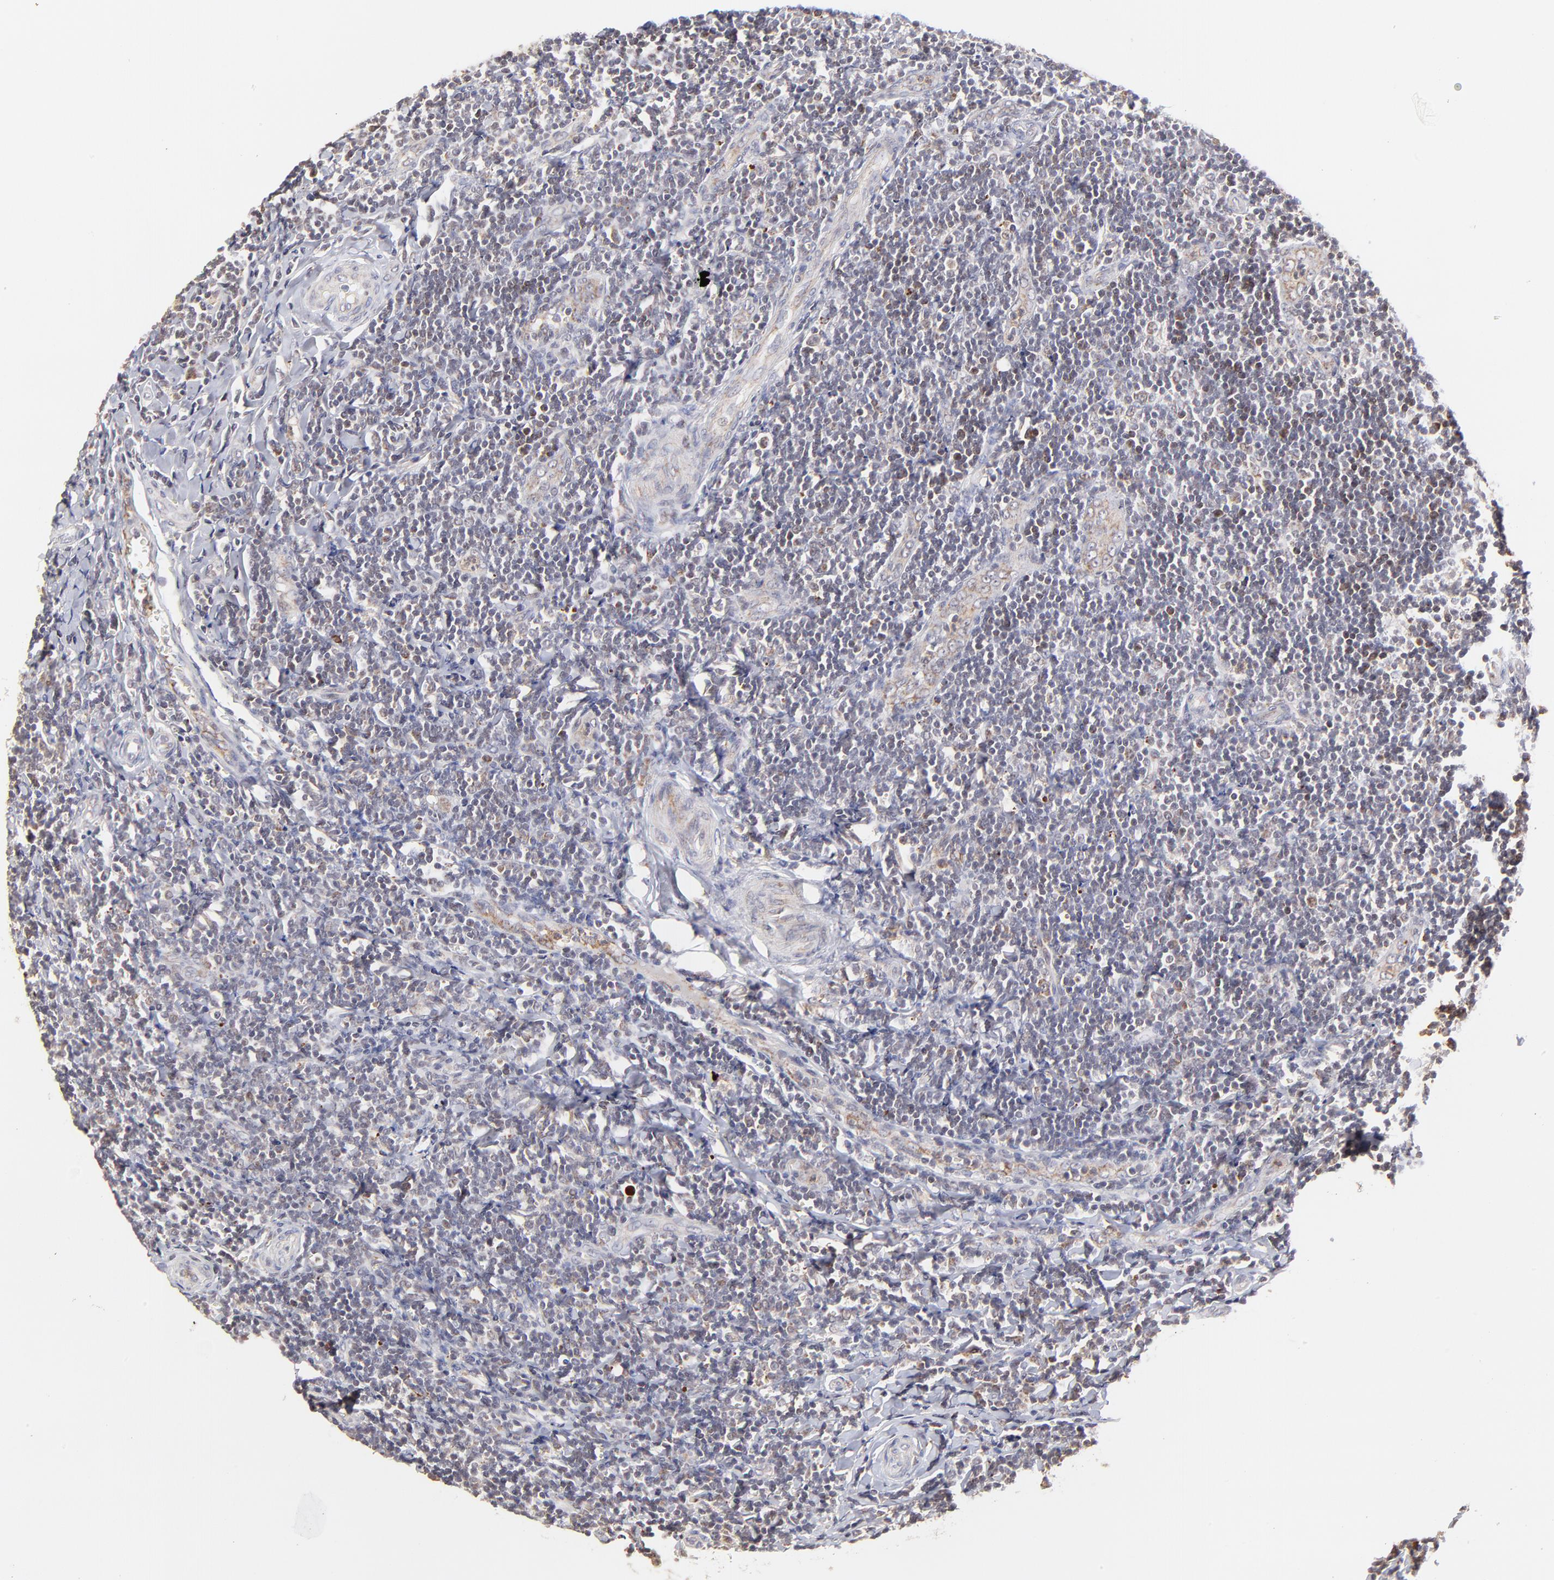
{"staining": {"intensity": "moderate", "quantity": "25%-75%", "location": "cytoplasmic/membranous"}, "tissue": "tonsil", "cell_type": "Germinal center cells", "image_type": "normal", "snomed": [{"axis": "morphology", "description": "Normal tissue, NOS"}, {"axis": "topography", "description": "Tonsil"}], "caption": "This photomicrograph reveals unremarkable tonsil stained with immunohistochemistry (IHC) to label a protein in brown. The cytoplasmic/membranous of germinal center cells show moderate positivity for the protein. Nuclei are counter-stained blue.", "gene": "MAP2K7", "patient": {"sex": "male", "age": 20}}